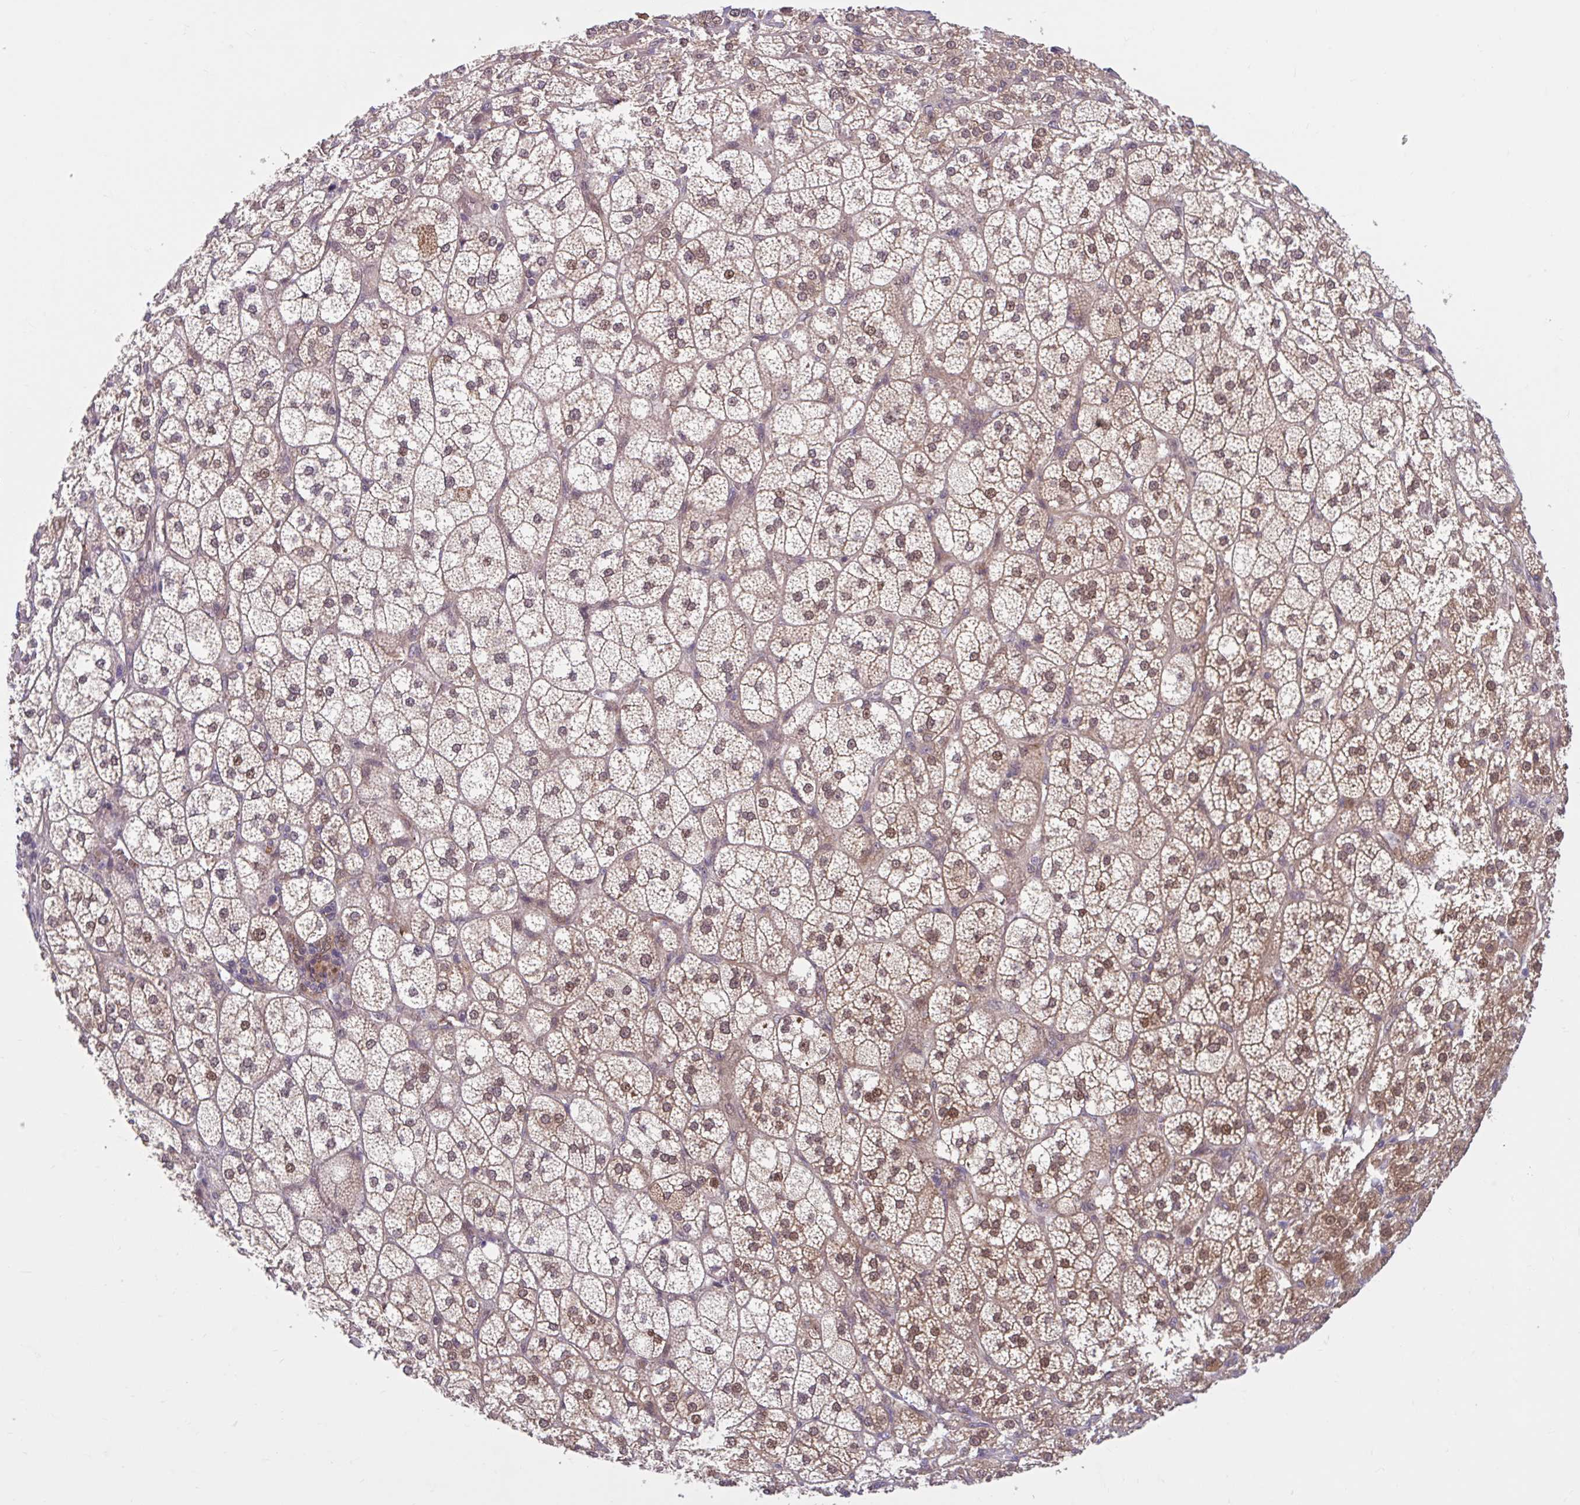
{"staining": {"intensity": "strong", "quantity": "25%-75%", "location": "cytoplasmic/membranous,nuclear"}, "tissue": "adrenal gland", "cell_type": "Glandular cells", "image_type": "normal", "snomed": [{"axis": "morphology", "description": "Normal tissue, NOS"}, {"axis": "topography", "description": "Adrenal gland"}], "caption": "A high amount of strong cytoplasmic/membranous,nuclear expression is appreciated in approximately 25%-75% of glandular cells in benign adrenal gland. (IHC, brightfield microscopy, high magnification).", "gene": "HMBS", "patient": {"sex": "female", "age": 60}}